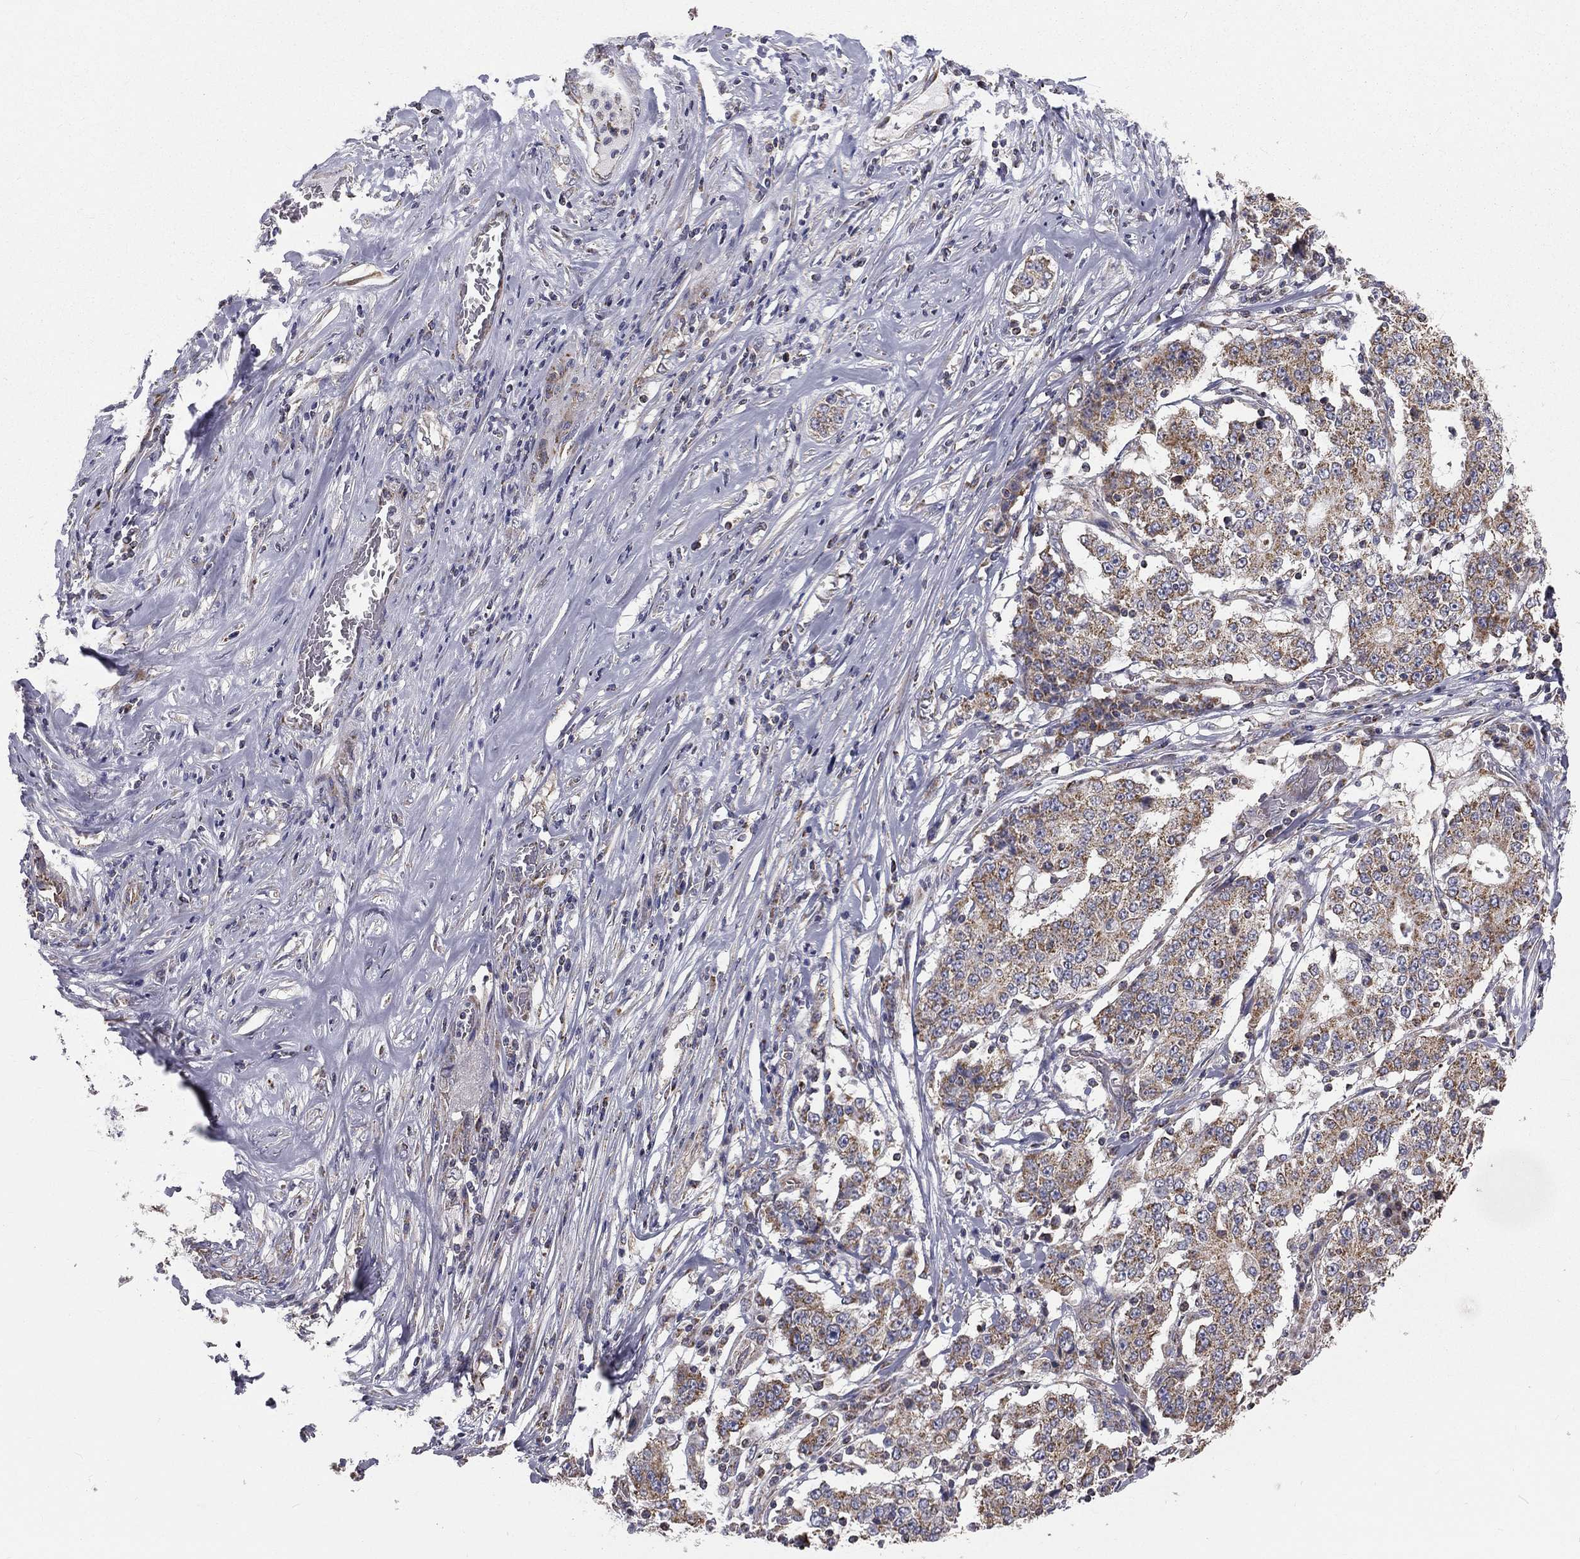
{"staining": {"intensity": "weak", "quantity": ">75%", "location": "cytoplasmic/membranous"}, "tissue": "stomach cancer", "cell_type": "Tumor cells", "image_type": "cancer", "snomed": [{"axis": "morphology", "description": "Adenocarcinoma, NOS"}, {"axis": "topography", "description": "Stomach"}], "caption": "The immunohistochemical stain highlights weak cytoplasmic/membranous staining in tumor cells of stomach cancer tissue.", "gene": "HADH", "patient": {"sex": "male", "age": 59}}